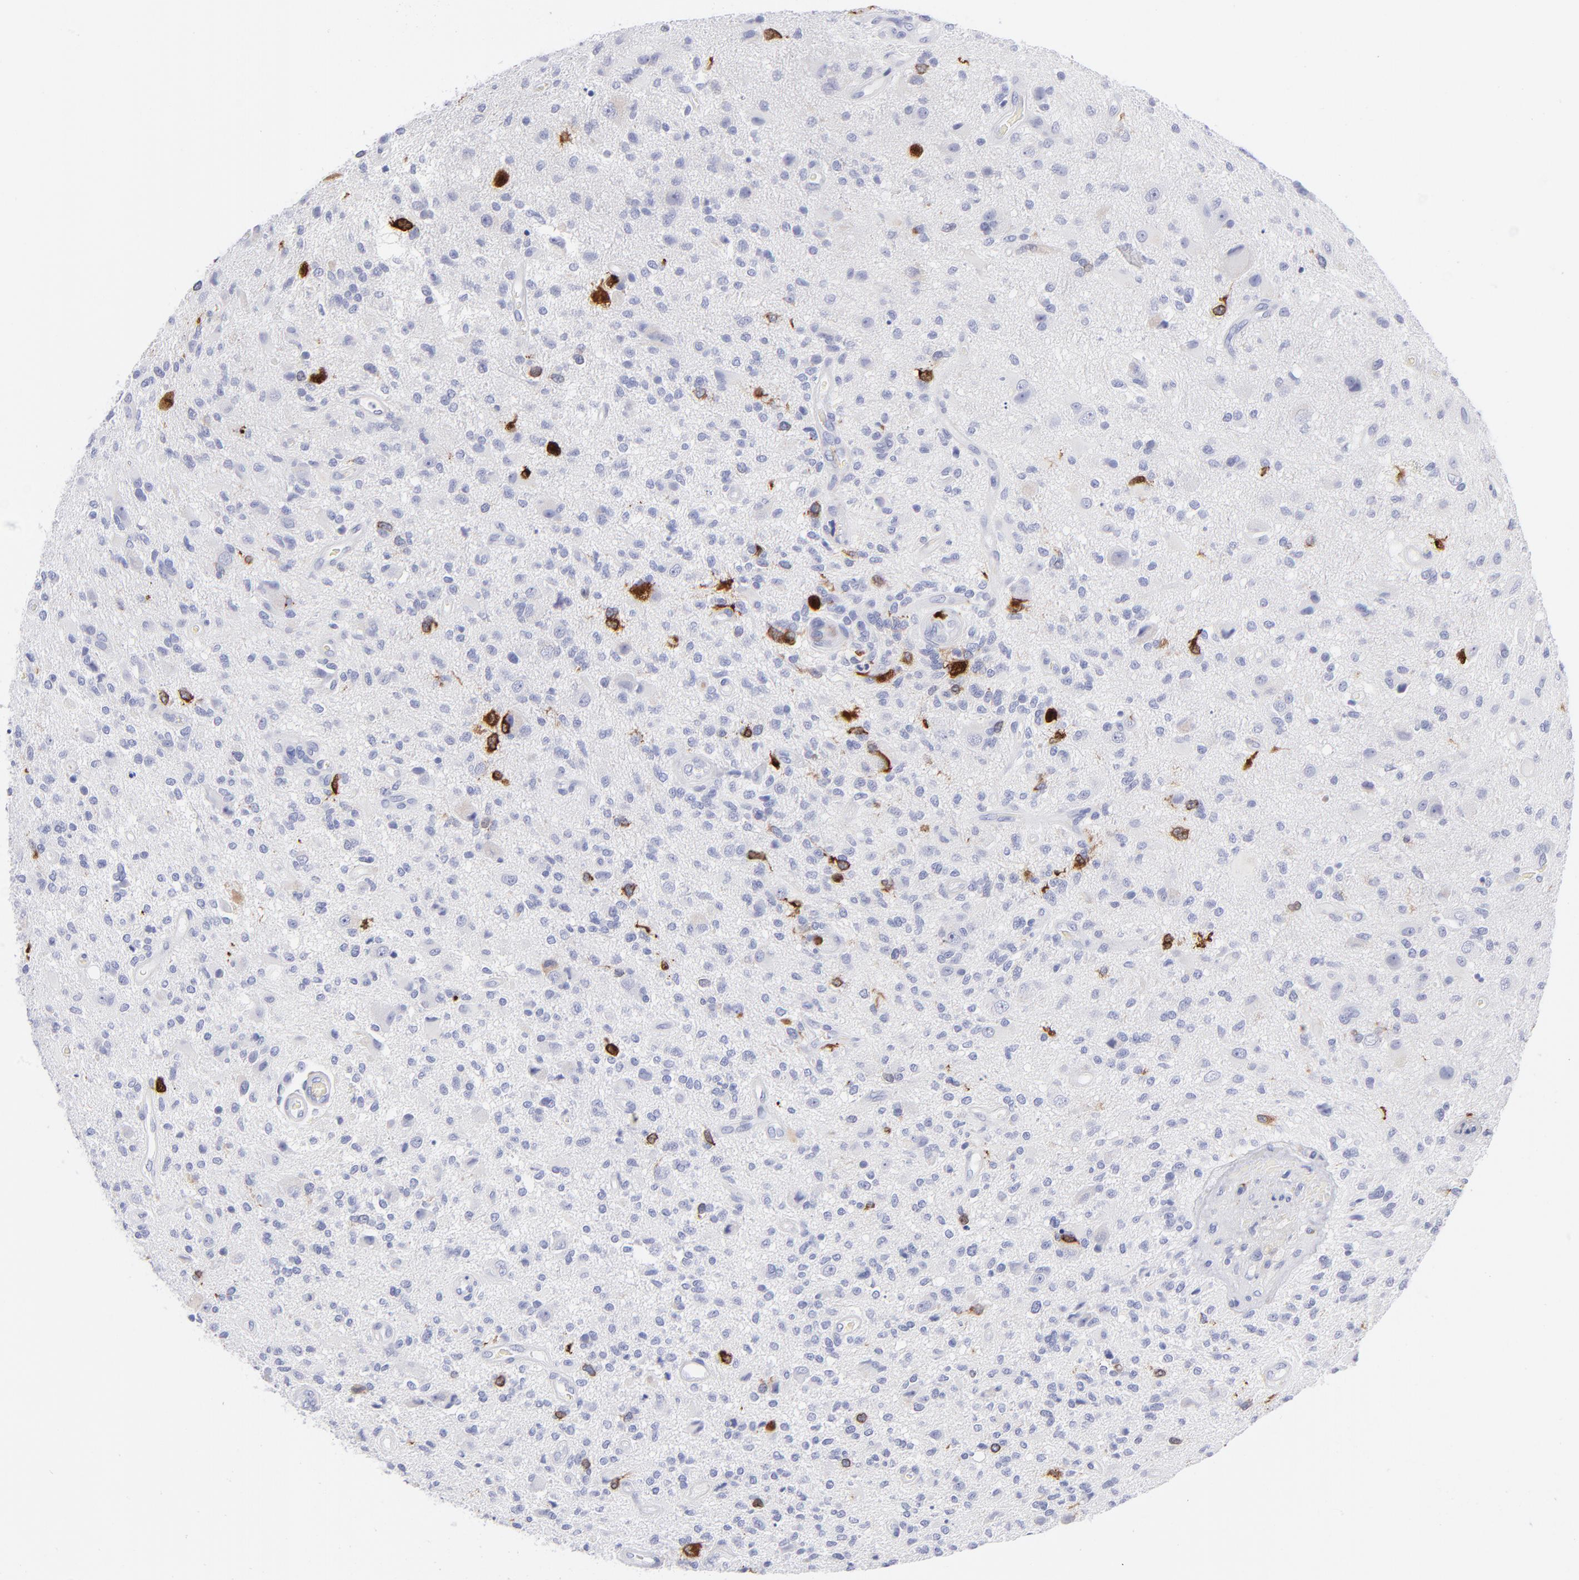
{"staining": {"intensity": "strong", "quantity": "<25%", "location": "cytoplasmic/membranous"}, "tissue": "glioma", "cell_type": "Tumor cells", "image_type": "cancer", "snomed": [{"axis": "morphology", "description": "Normal tissue, NOS"}, {"axis": "morphology", "description": "Glioma, malignant, High grade"}, {"axis": "topography", "description": "Cerebral cortex"}], "caption": "Protein expression analysis of malignant glioma (high-grade) exhibits strong cytoplasmic/membranous staining in approximately <25% of tumor cells.", "gene": "CCNB1", "patient": {"sex": "male", "age": 75}}